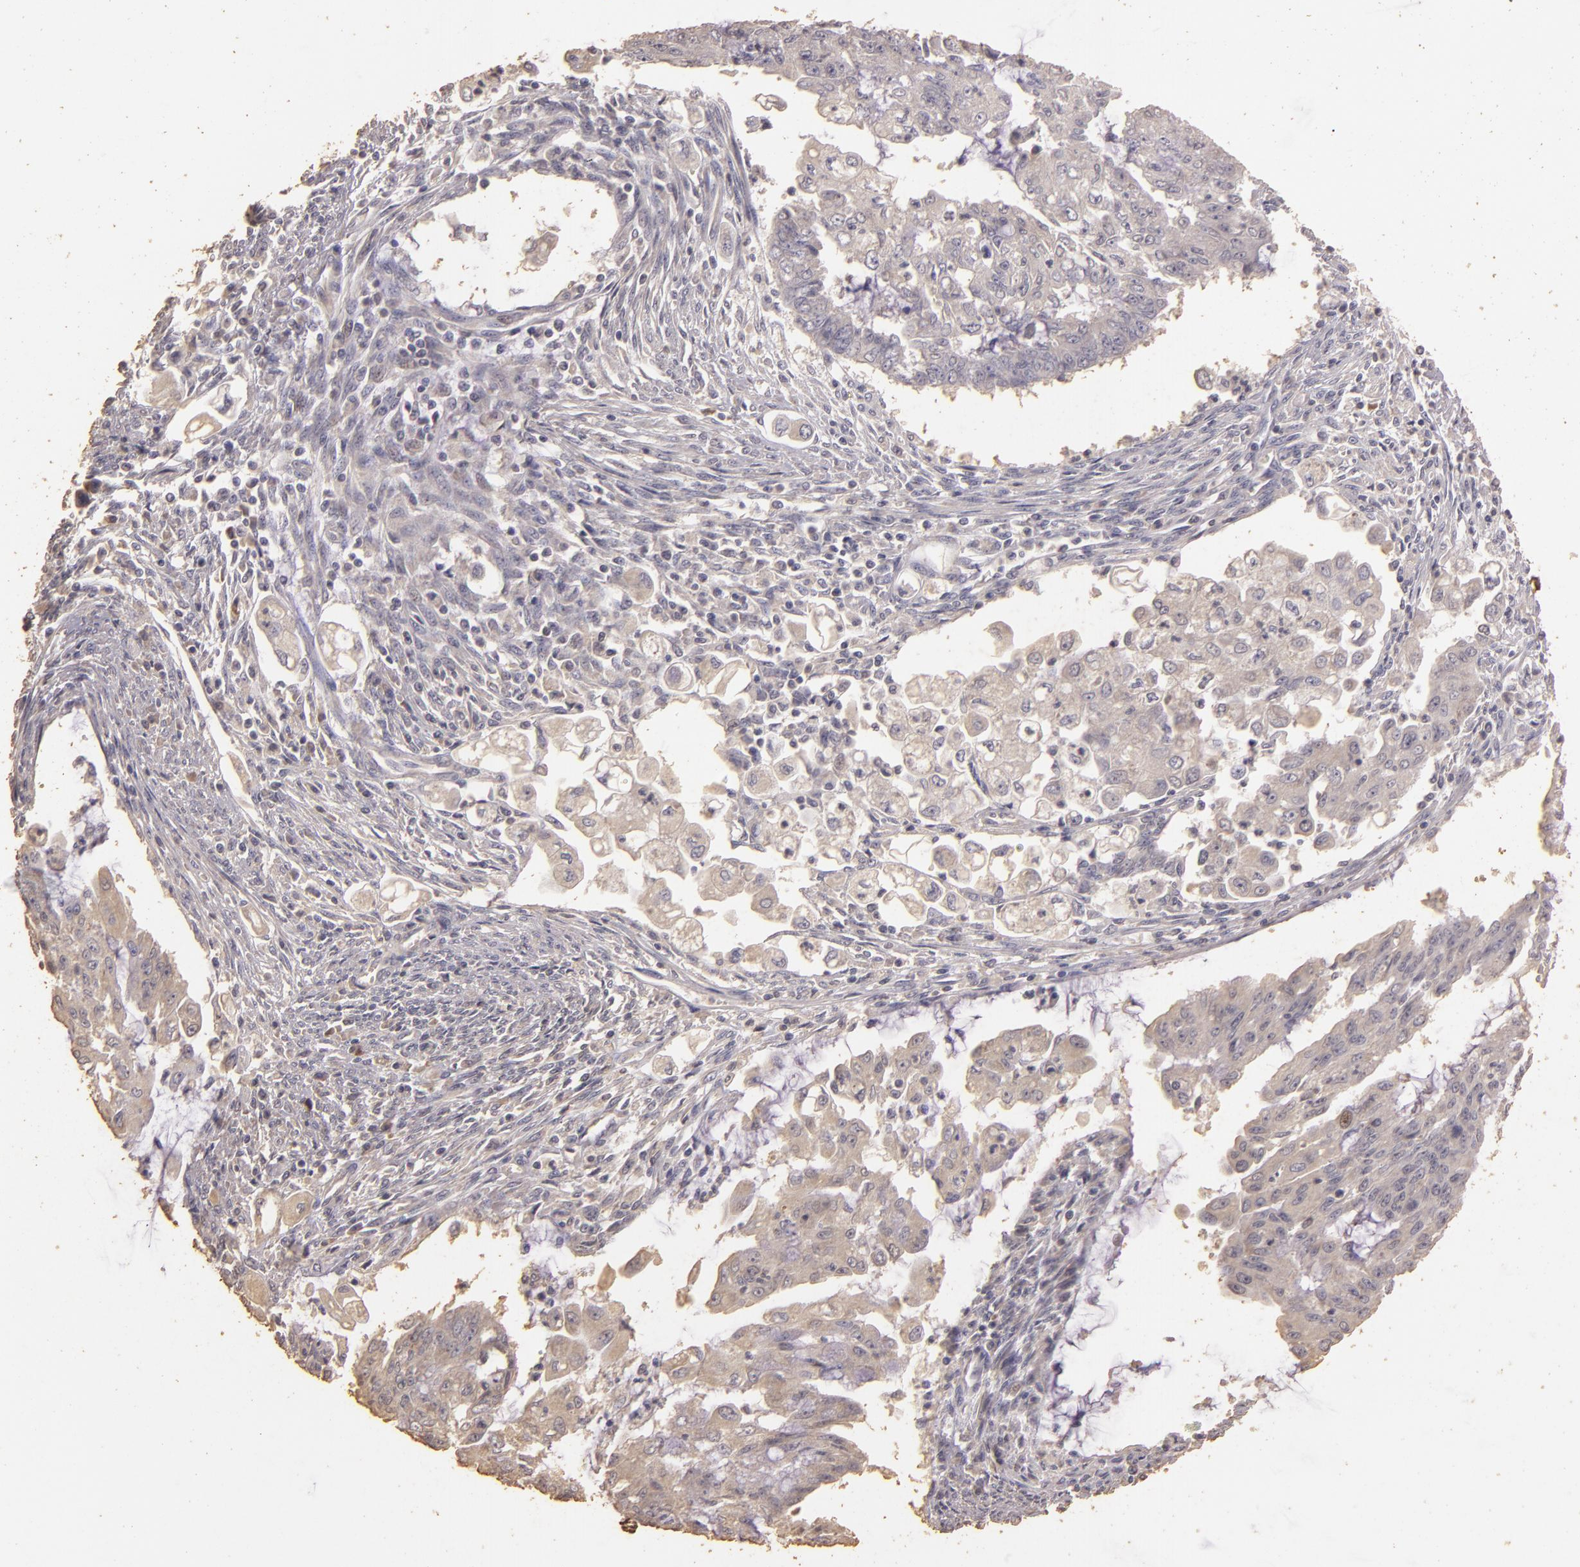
{"staining": {"intensity": "weak", "quantity": "<25%", "location": "cytoplasmic/membranous"}, "tissue": "endometrial cancer", "cell_type": "Tumor cells", "image_type": "cancer", "snomed": [{"axis": "morphology", "description": "Adenocarcinoma, NOS"}, {"axis": "topography", "description": "Endometrium"}], "caption": "There is no significant positivity in tumor cells of endometrial cancer (adenocarcinoma).", "gene": "BCL2L13", "patient": {"sex": "female", "age": 75}}